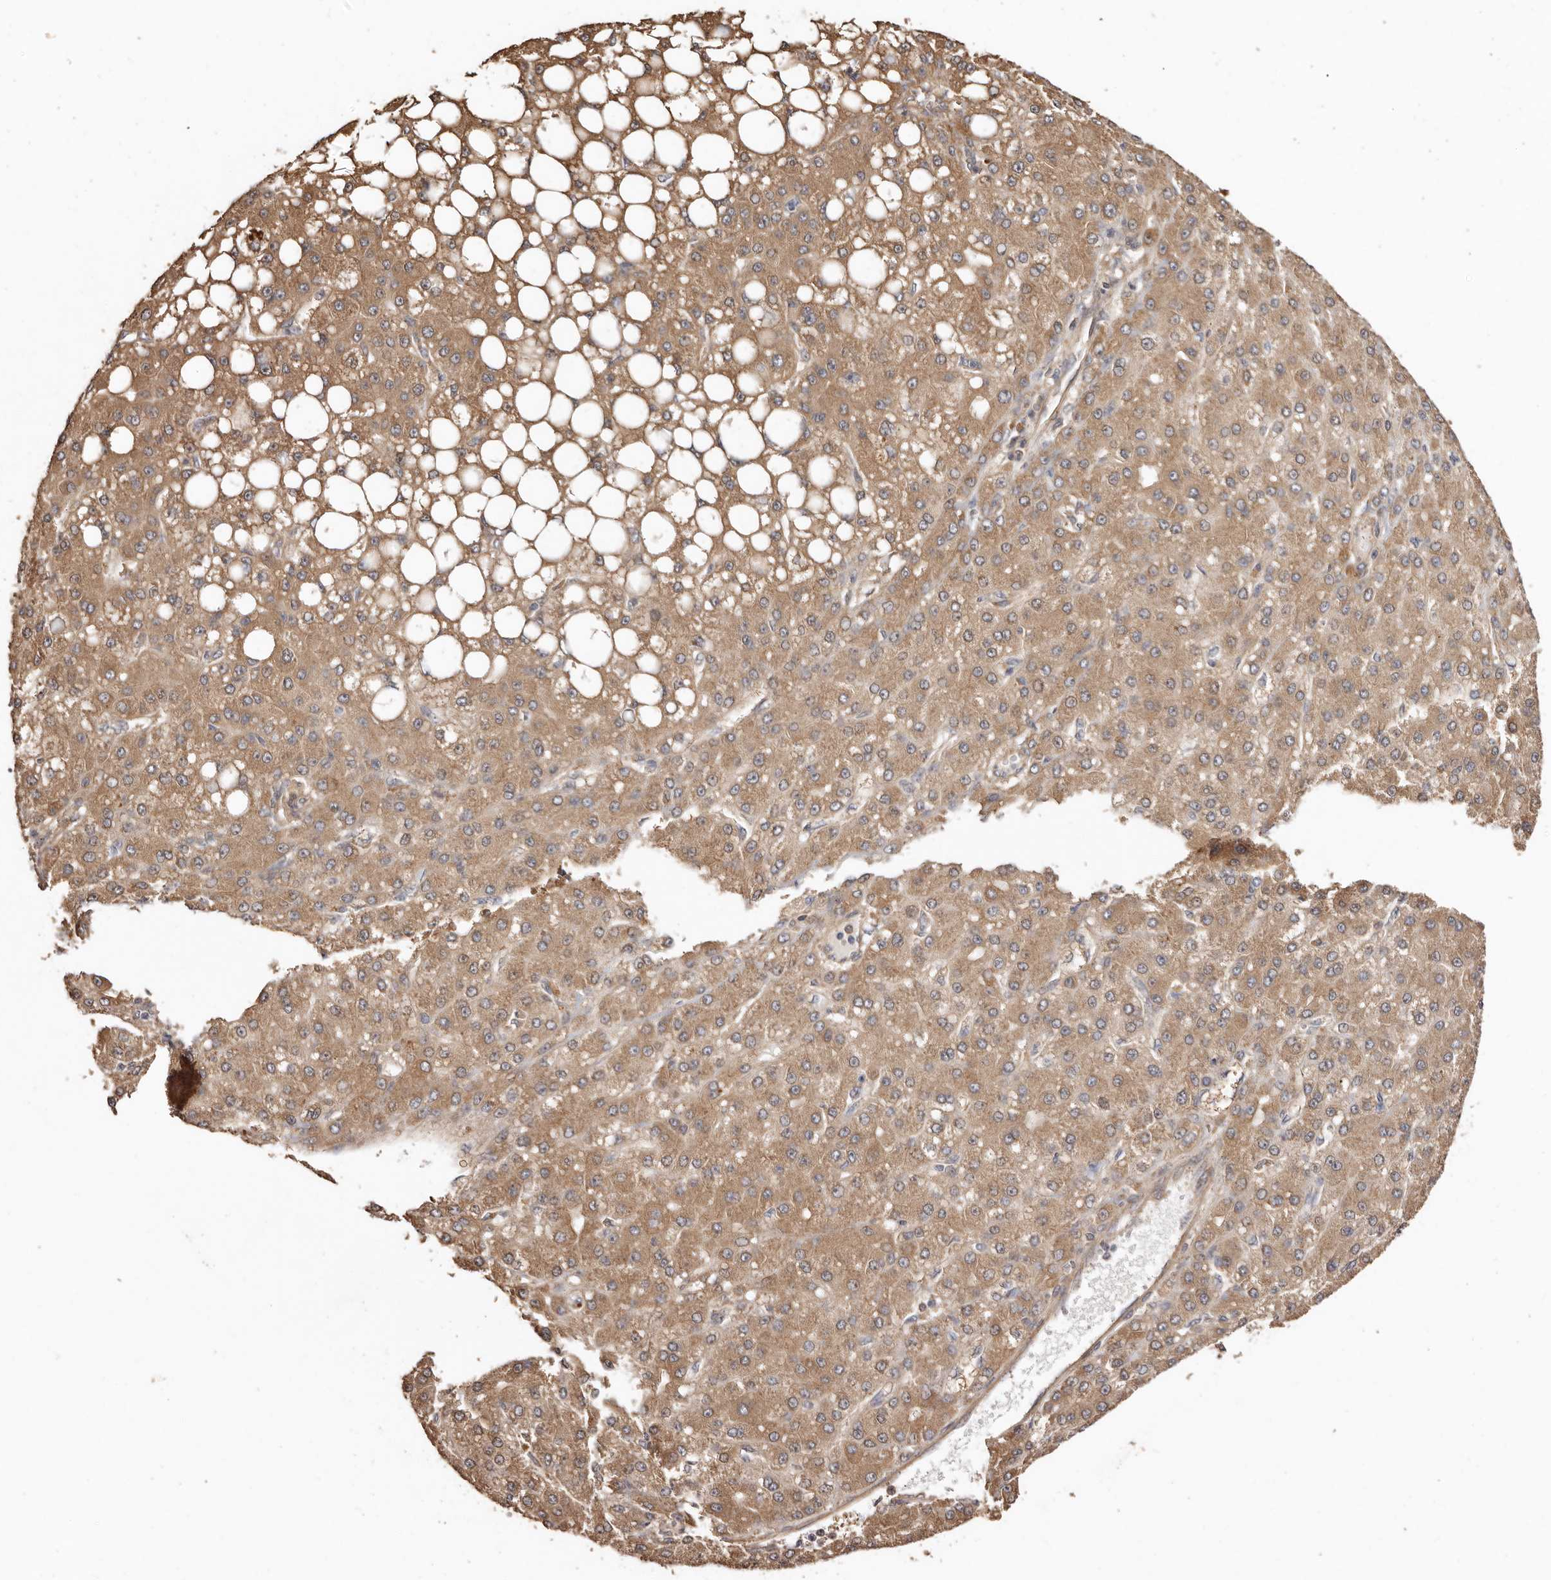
{"staining": {"intensity": "moderate", "quantity": ">75%", "location": "cytoplasmic/membranous"}, "tissue": "liver cancer", "cell_type": "Tumor cells", "image_type": "cancer", "snomed": [{"axis": "morphology", "description": "Carcinoma, Hepatocellular, NOS"}, {"axis": "topography", "description": "Liver"}], "caption": "IHC image of neoplastic tissue: hepatocellular carcinoma (liver) stained using immunohistochemistry (IHC) demonstrates medium levels of moderate protein expression localized specifically in the cytoplasmic/membranous of tumor cells, appearing as a cytoplasmic/membranous brown color.", "gene": "COQ8B", "patient": {"sex": "male", "age": 67}}